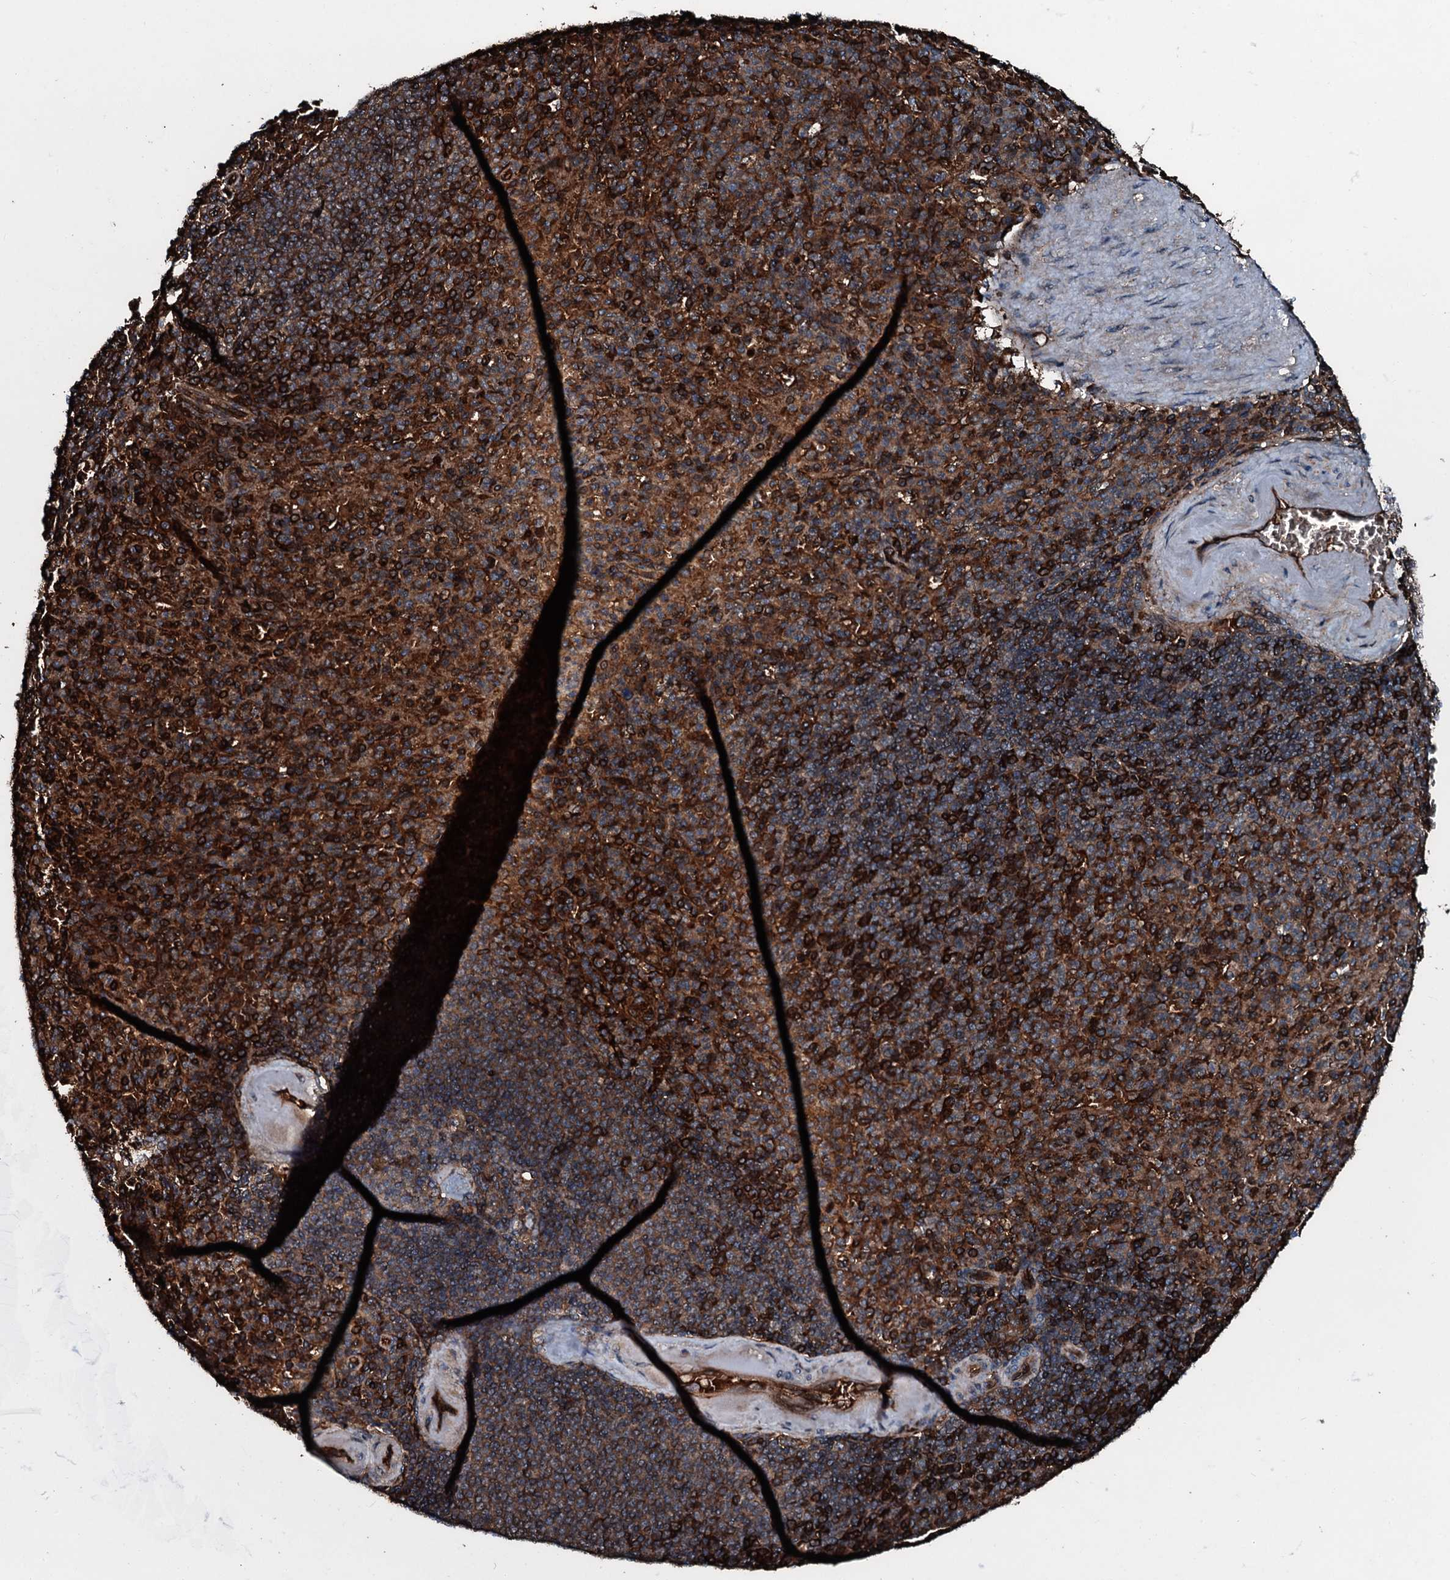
{"staining": {"intensity": "moderate", "quantity": ">75%", "location": "cytoplasmic/membranous"}, "tissue": "spleen", "cell_type": "Cells in red pulp", "image_type": "normal", "snomed": [{"axis": "morphology", "description": "Normal tissue, NOS"}, {"axis": "topography", "description": "Spleen"}], "caption": "Protein expression analysis of unremarkable human spleen reveals moderate cytoplasmic/membranous positivity in approximately >75% of cells in red pulp.", "gene": "TRIM7", "patient": {"sex": "female", "age": 74}}